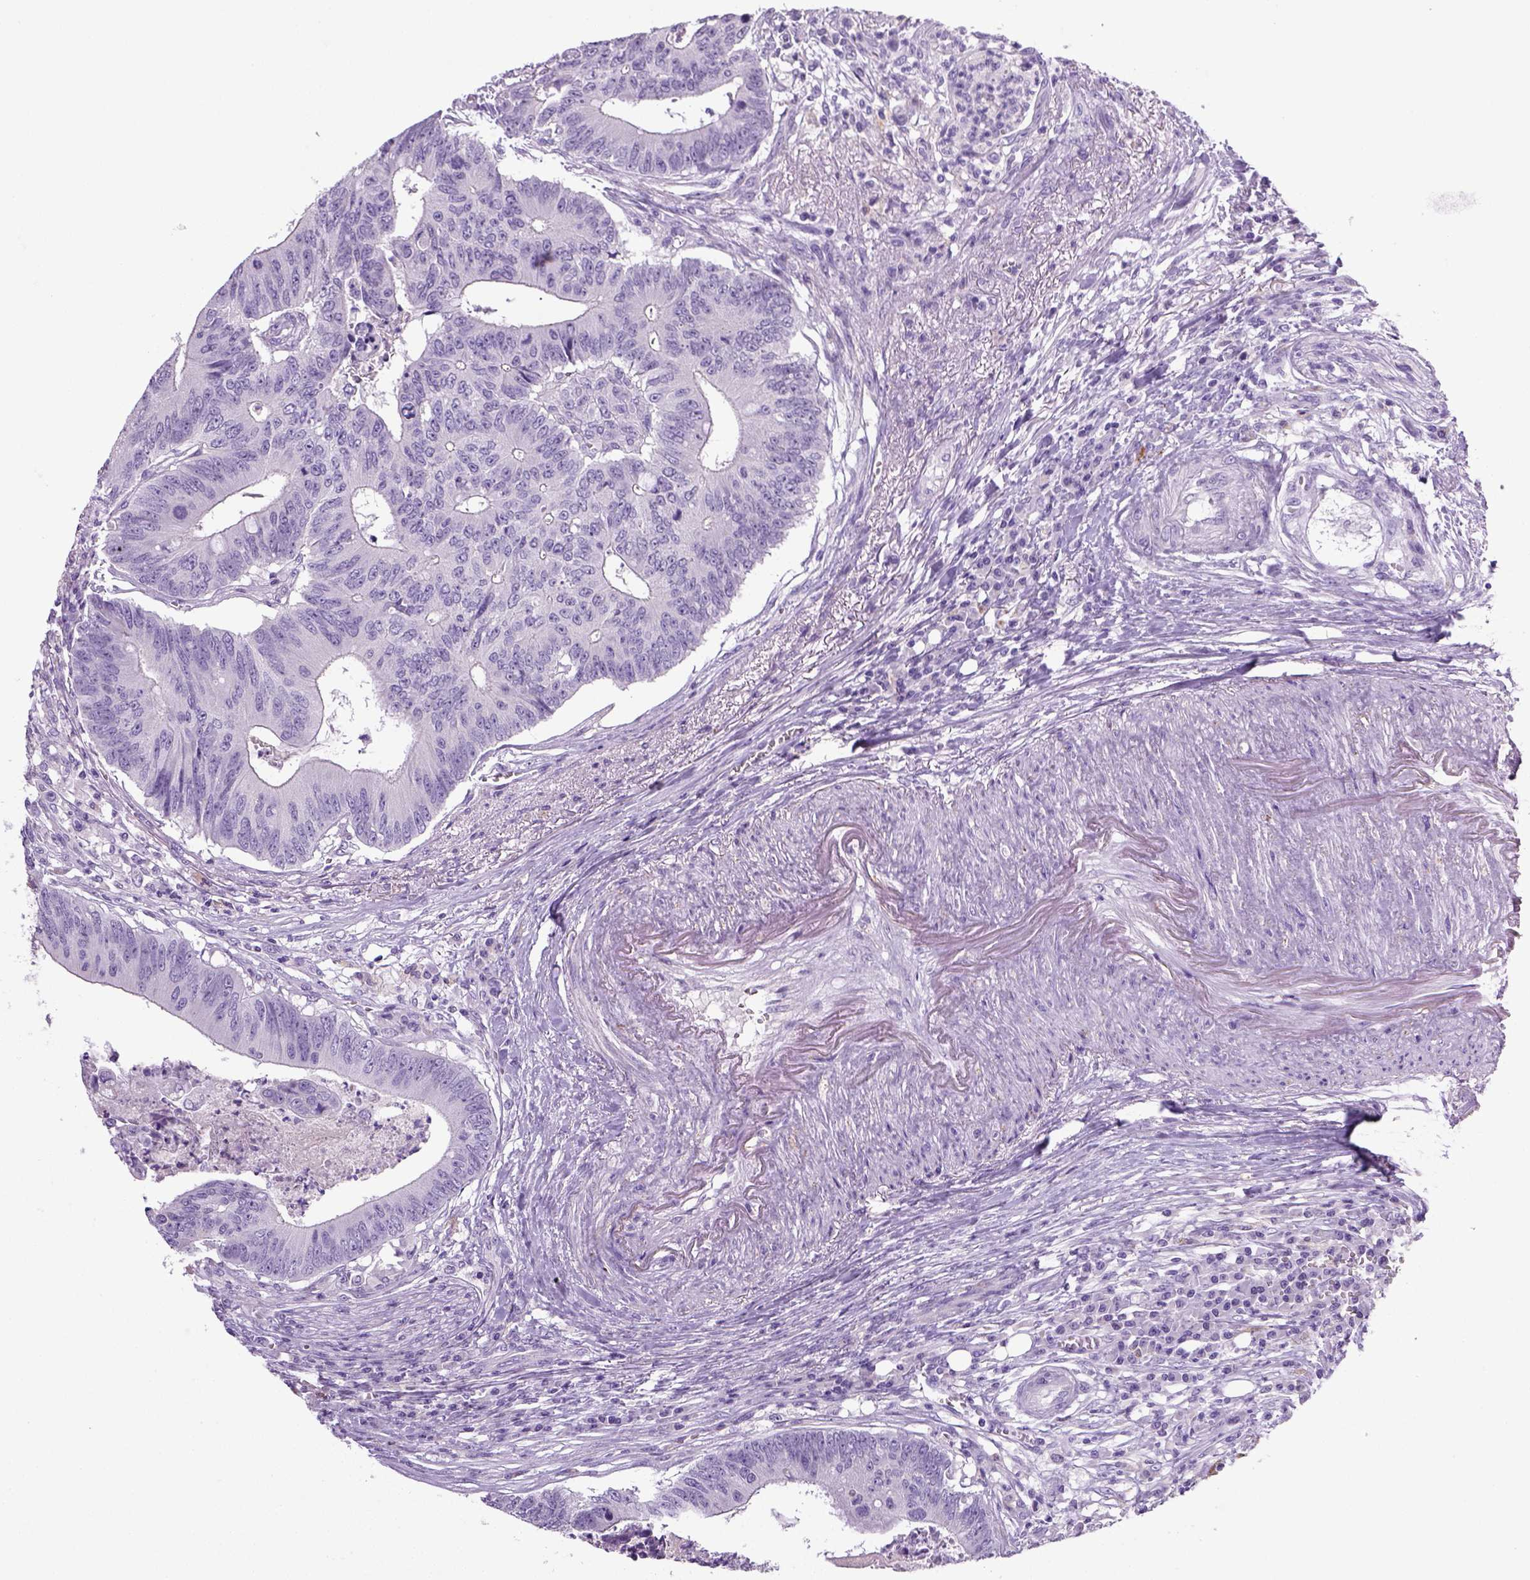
{"staining": {"intensity": "negative", "quantity": "none", "location": "none"}, "tissue": "colorectal cancer", "cell_type": "Tumor cells", "image_type": "cancer", "snomed": [{"axis": "morphology", "description": "Adenocarcinoma, NOS"}, {"axis": "topography", "description": "Colon"}], "caption": "High magnification brightfield microscopy of adenocarcinoma (colorectal) stained with DAB (3,3'-diaminobenzidine) (brown) and counterstained with hematoxylin (blue): tumor cells show no significant expression. Nuclei are stained in blue.", "gene": "KRT71", "patient": {"sex": "male", "age": 84}}